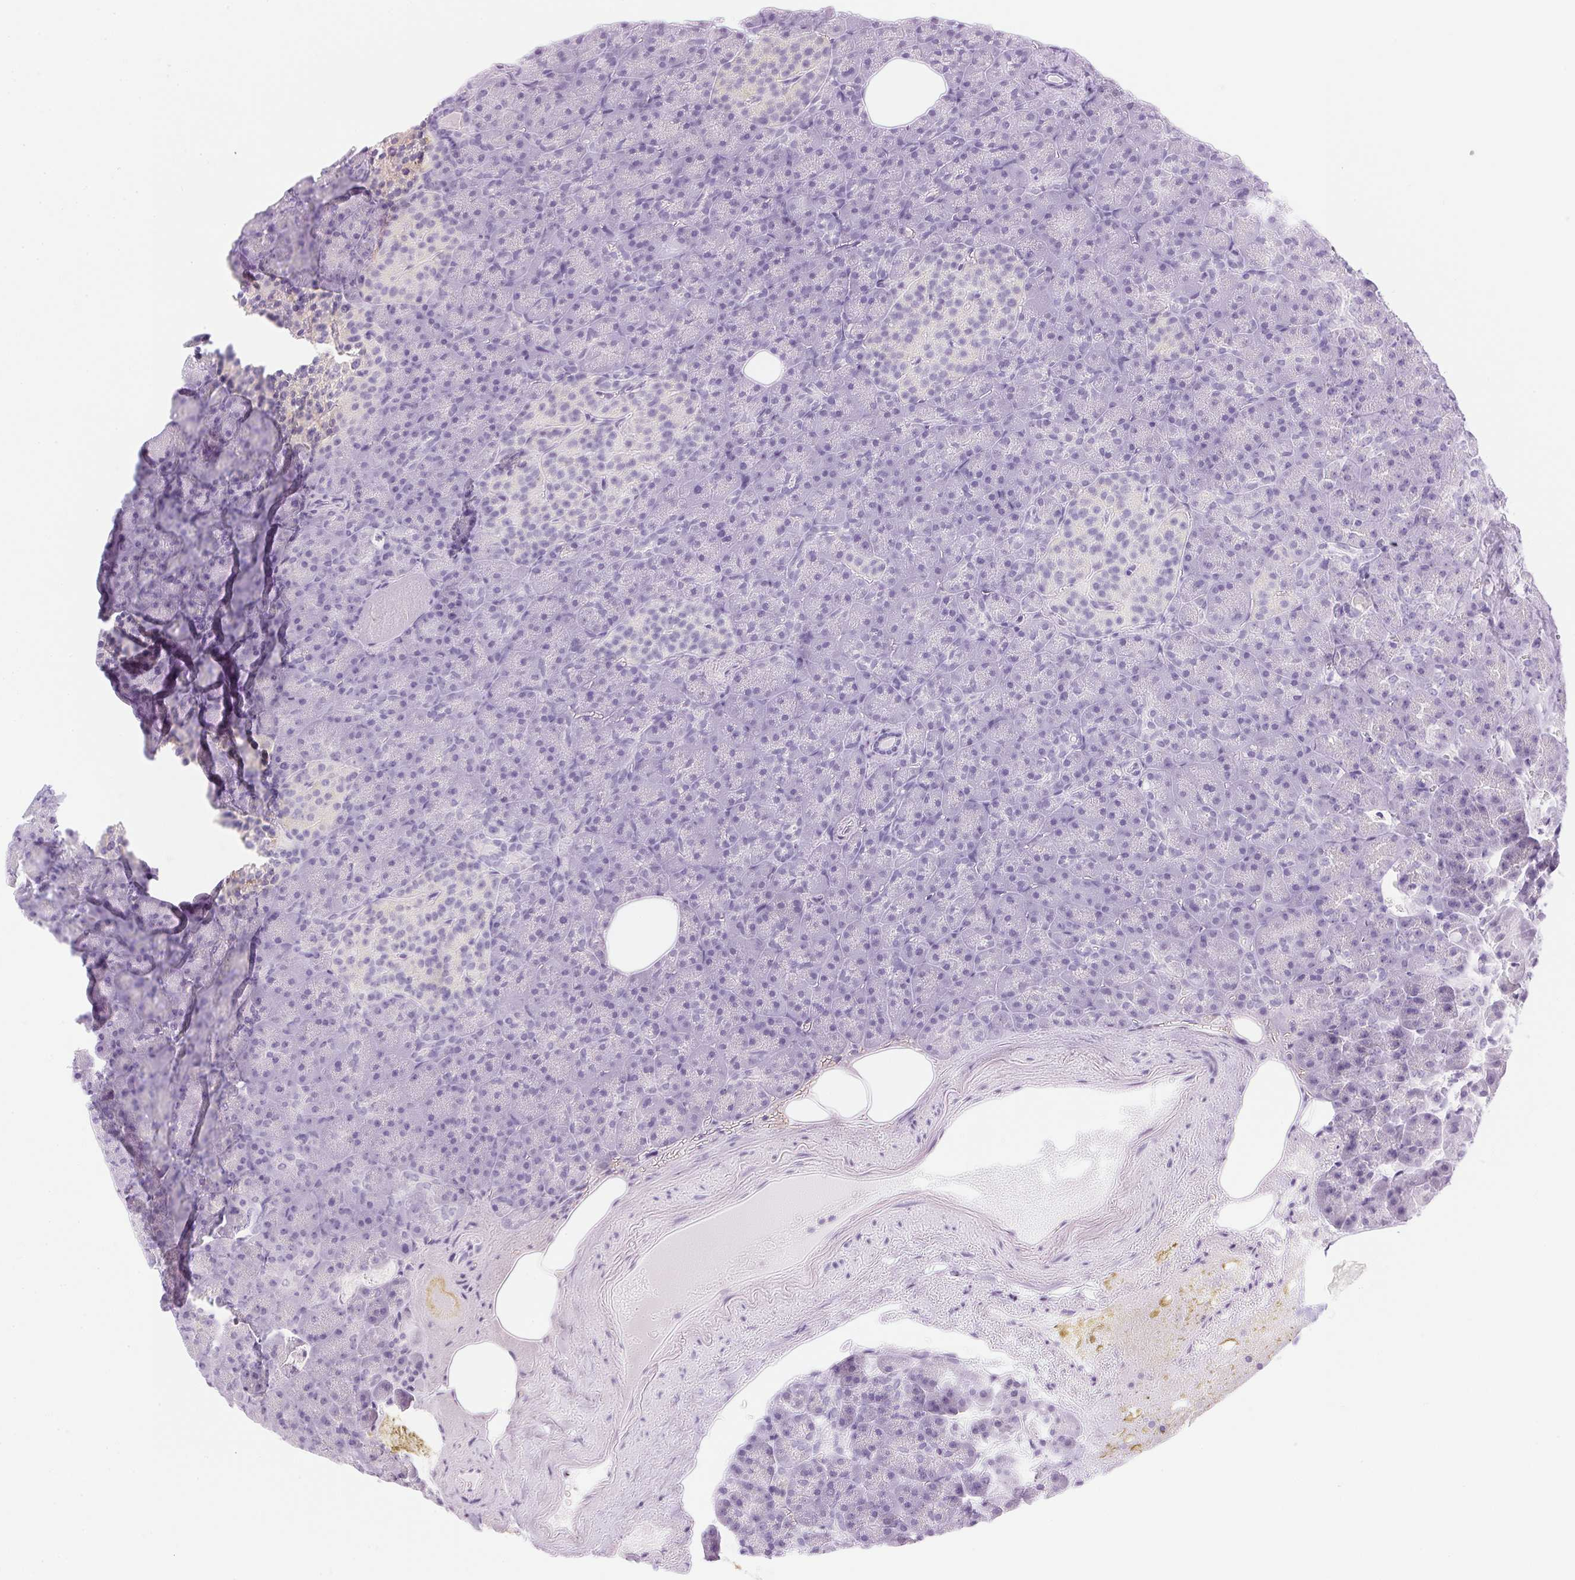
{"staining": {"intensity": "negative", "quantity": "none", "location": "none"}, "tissue": "pancreas", "cell_type": "Exocrine glandular cells", "image_type": "normal", "snomed": [{"axis": "morphology", "description": "Normal tissue, NOS"}, {"axis": "topography", "description": "Pancreas"}], "caption": "An immunohistochemistry micrograph of unremarkable pancreas is shown. There is no staining in exocrine glandular cells of pancreas. (Stains: DAB (3,3'-diaminobenzidine) IHC with hematoxylin counter stain, Microscopy: brightfield microscopy at high magnification).", "gene": "ATP6V1G3", "patient": {"sex": "female", "age": 74}}